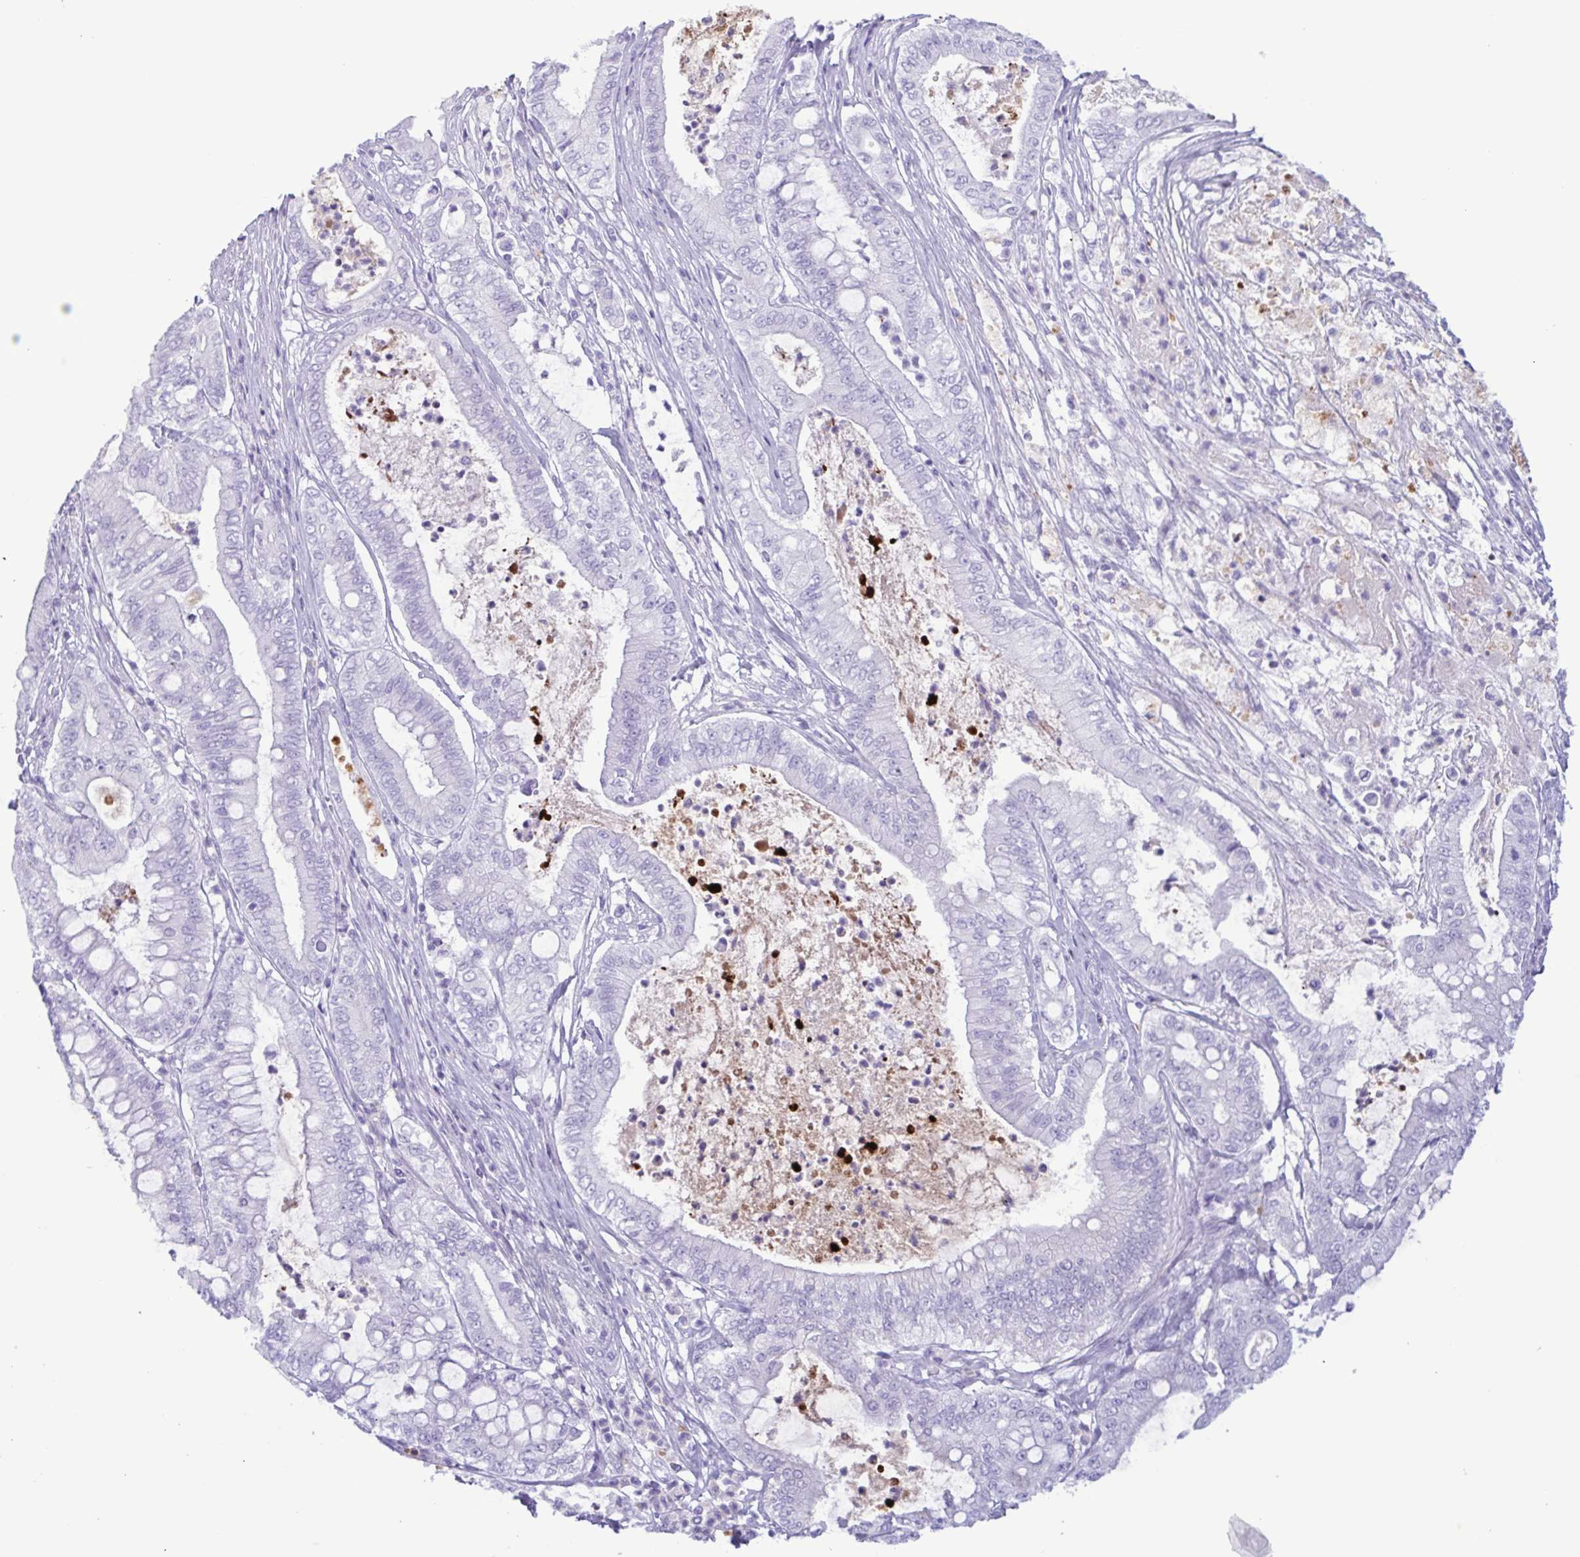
{"staining": {"intensity": "negative", "quantity": "none", "location": "none"}, "tissue": "pancreatic cancer", "cell_type": "Tumor cells", "image_type": "cancer", "snomed": [{"axis": "morphology", "description": "Adenocarcinoma, NOS"}, {"axis": "topography", "description": "Pancreas"}], "caption": "IHC photomicrograph of human adenocarcinoma (pancreatic) stained for a protein (brown), which exhibits no expression in tumor cells.", "gene": "LTF", "patient": {"sex": "male", "age": 71}}